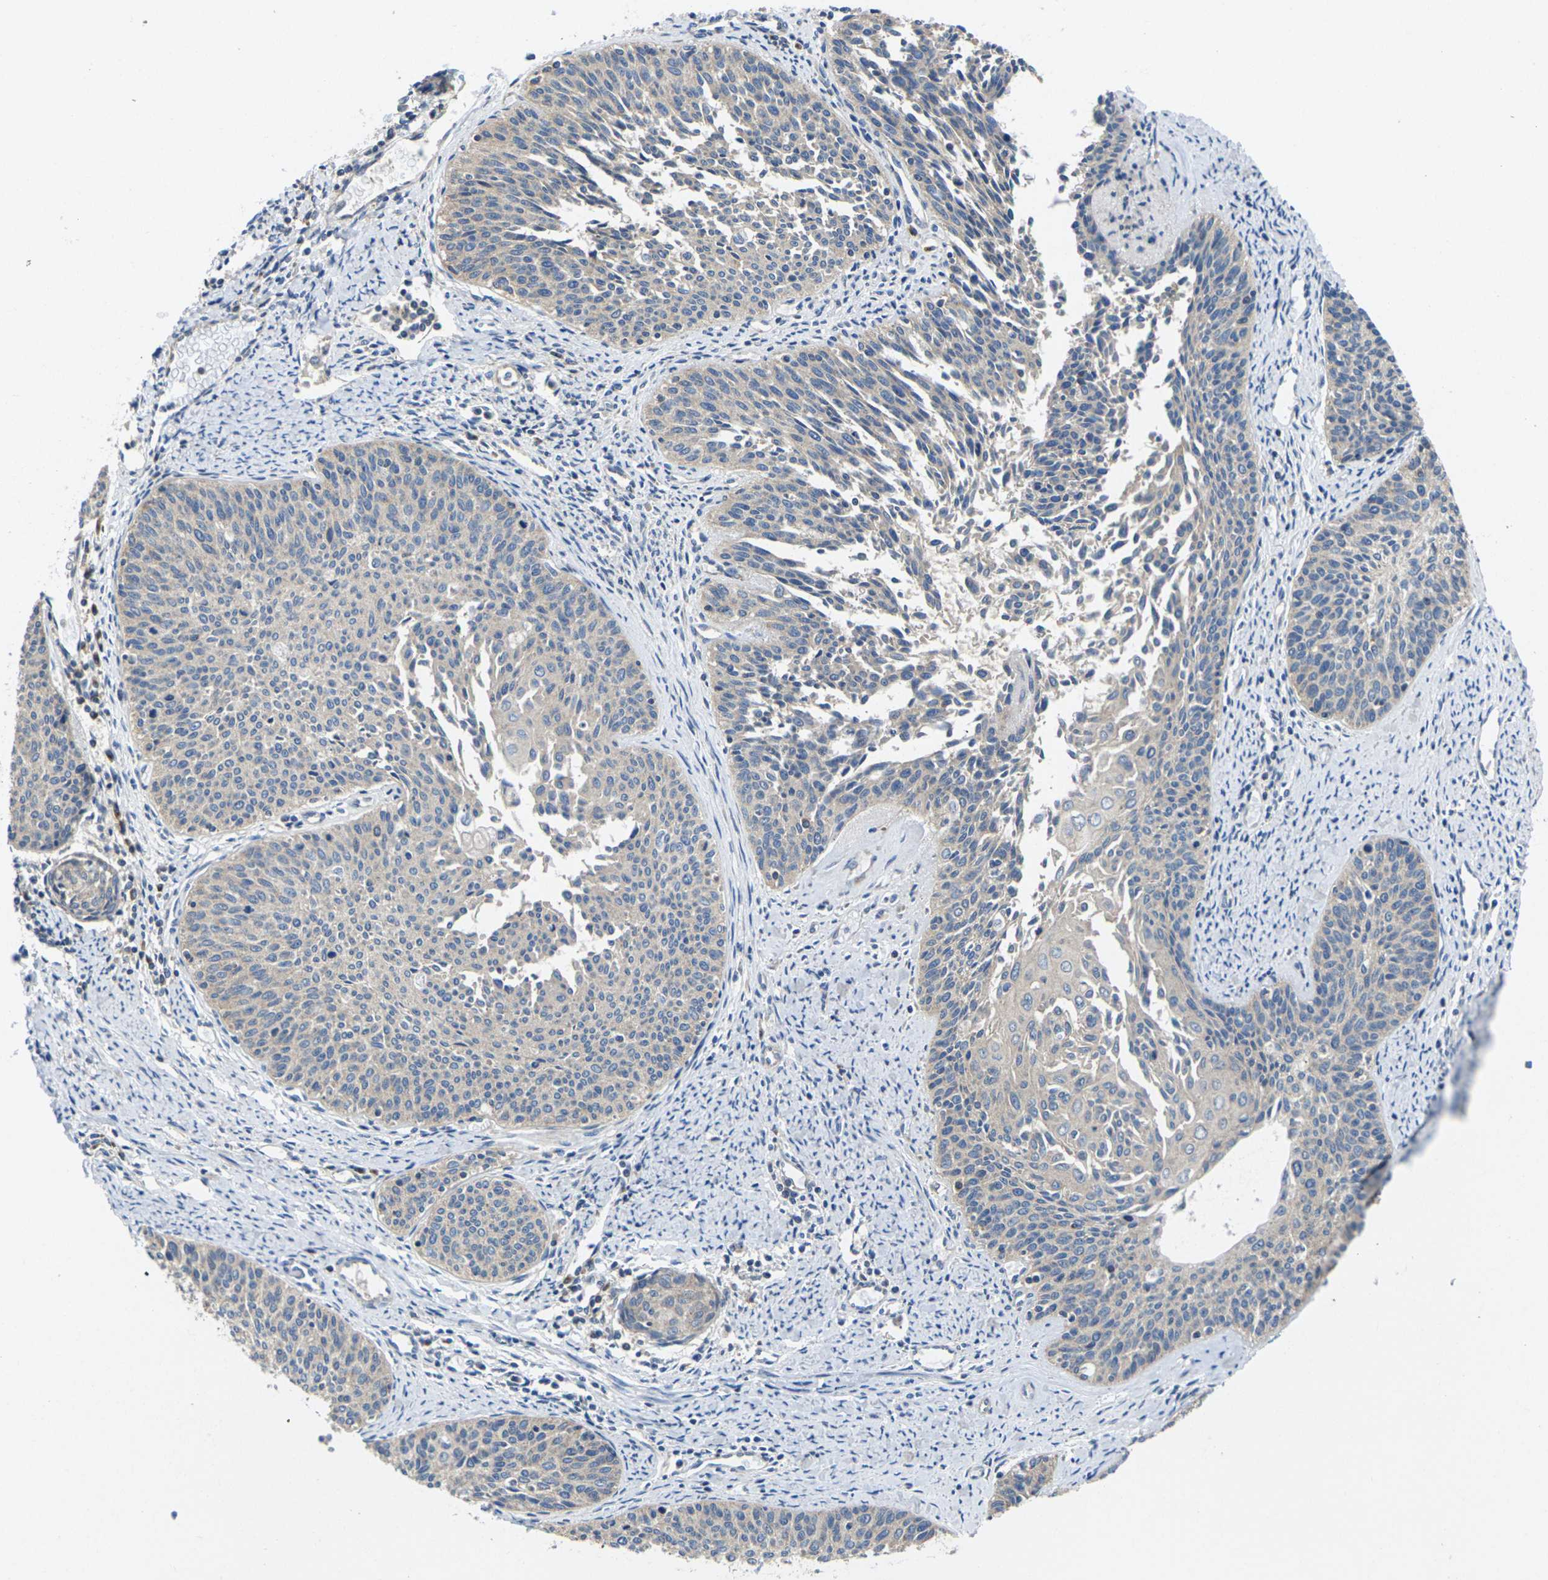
{"staining": {"intensity": "weak", "quantity": ">75%", "location": "cytoplasmic/membranous"}, "tissue": "cervical cancer", "cell_type": "Tumor cells", "image_type": "cancer", "snomed": [{"axis": "morphology", "description": "Squamous cell carcinoma, NOS"}, {"axis": "topography", "description": "Cervix"}], "caption": "Immunohistochemical staining of human cervical cancer exhibits low levels of weak cytoplasmic/membranous protein staining in about >75% of tumor cells. (DAB IHC, brown staining for protein, blue staining for nuclei).", "gene": "TMCC2", "patient": {"sex": "female", "age": 55}}